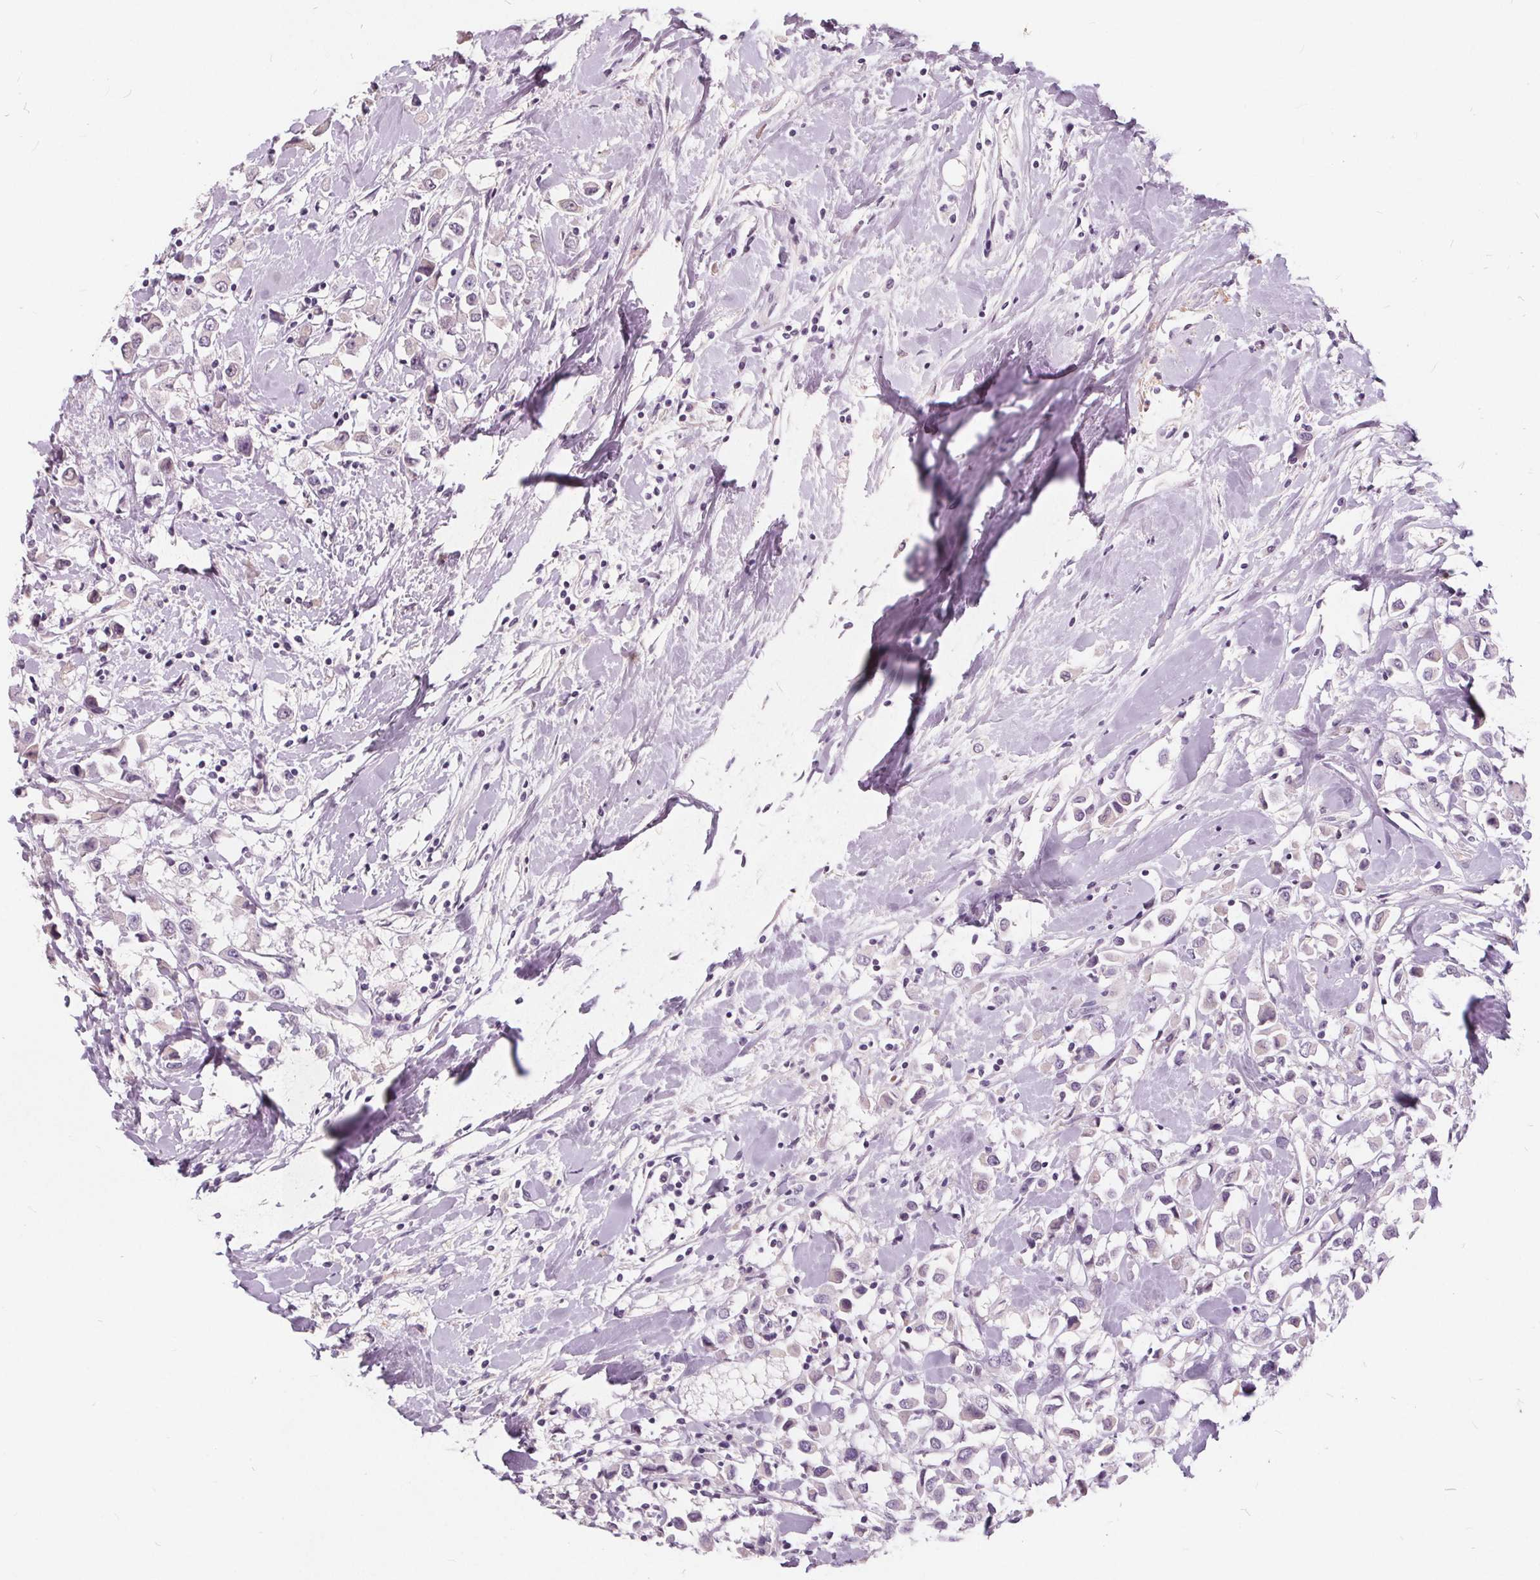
{"staining": {"intensity": "negative", "quantity": "none", "location": "none"}, "tissue": "breast cancer", "cell_type": "Tumor cells", "image_type": "cancer", "snomed": [{"axis": "morphology", "description": "Duct carcinoma"}, {"axis": "topography", "description": "Breast"}], "caption": "Breast intraductal carcinoma was stained to show a protein in brown. There is no significant positivity in tumor cells.", "gene": "PLA2G2E", "patient": {"sex": "female", "age": 61}}